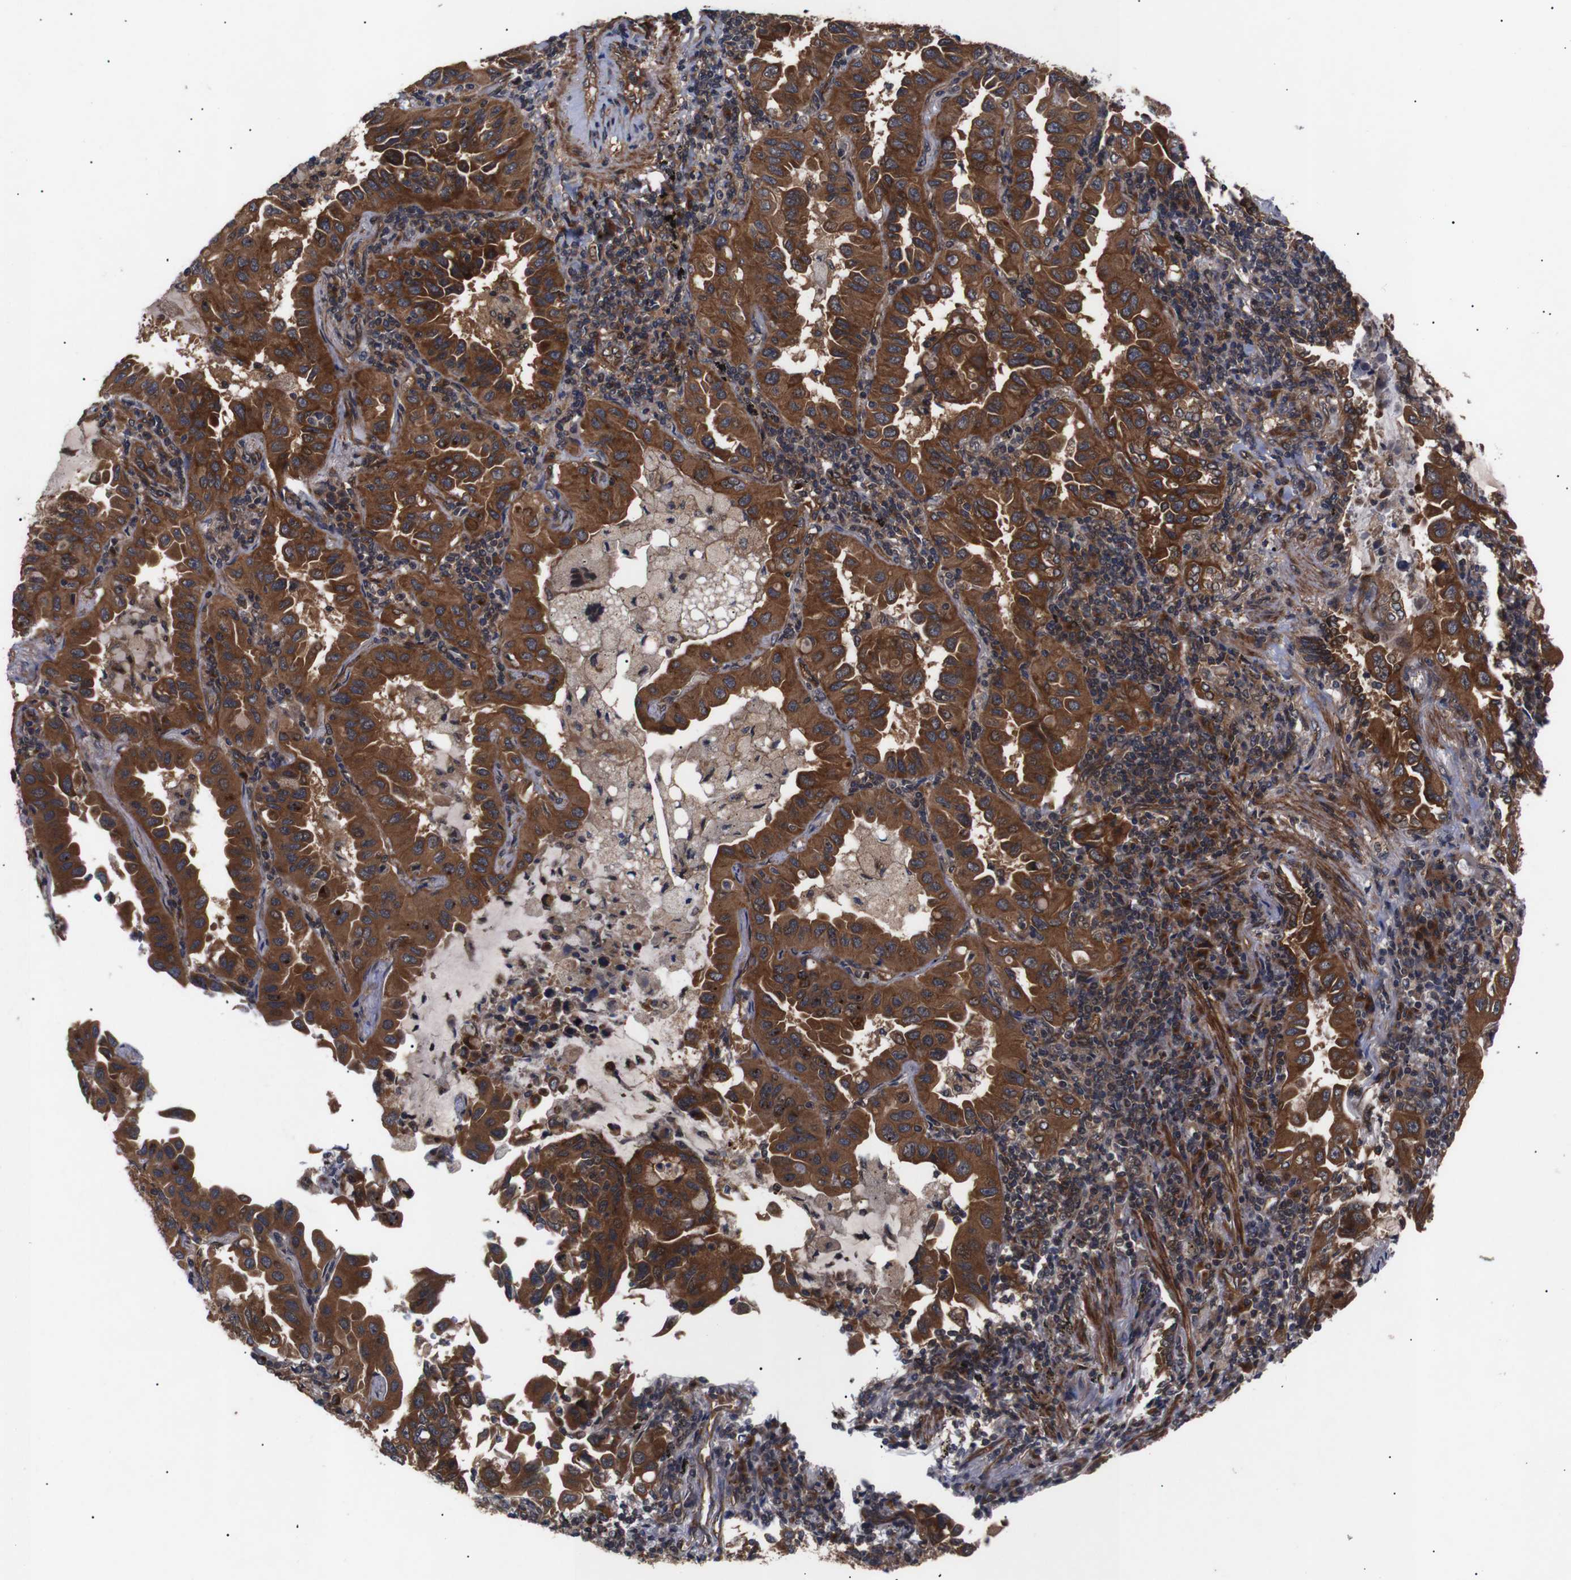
{"staining": {"intensity": "strong", "quantity": ">75%", "location": "cytoplasmic/membranous"}, "tissue": "lung cancer", "cell_type": "Tumor cells", "image_type": "cancer", "snomed": [{"axis": "morphology", "description": "Adenocarcinoma, NOS"}, {"axis": "topography", "description": "Lung"}], "caption": "Adenocarcinoma (lung) was stained to show a protein in brown. There is high levels of strong cytoplasmic/membranous staining in approximately >75% of tumor cells.", "gene": "PAWR", "patient": {"sex": "male", "age": 64}}